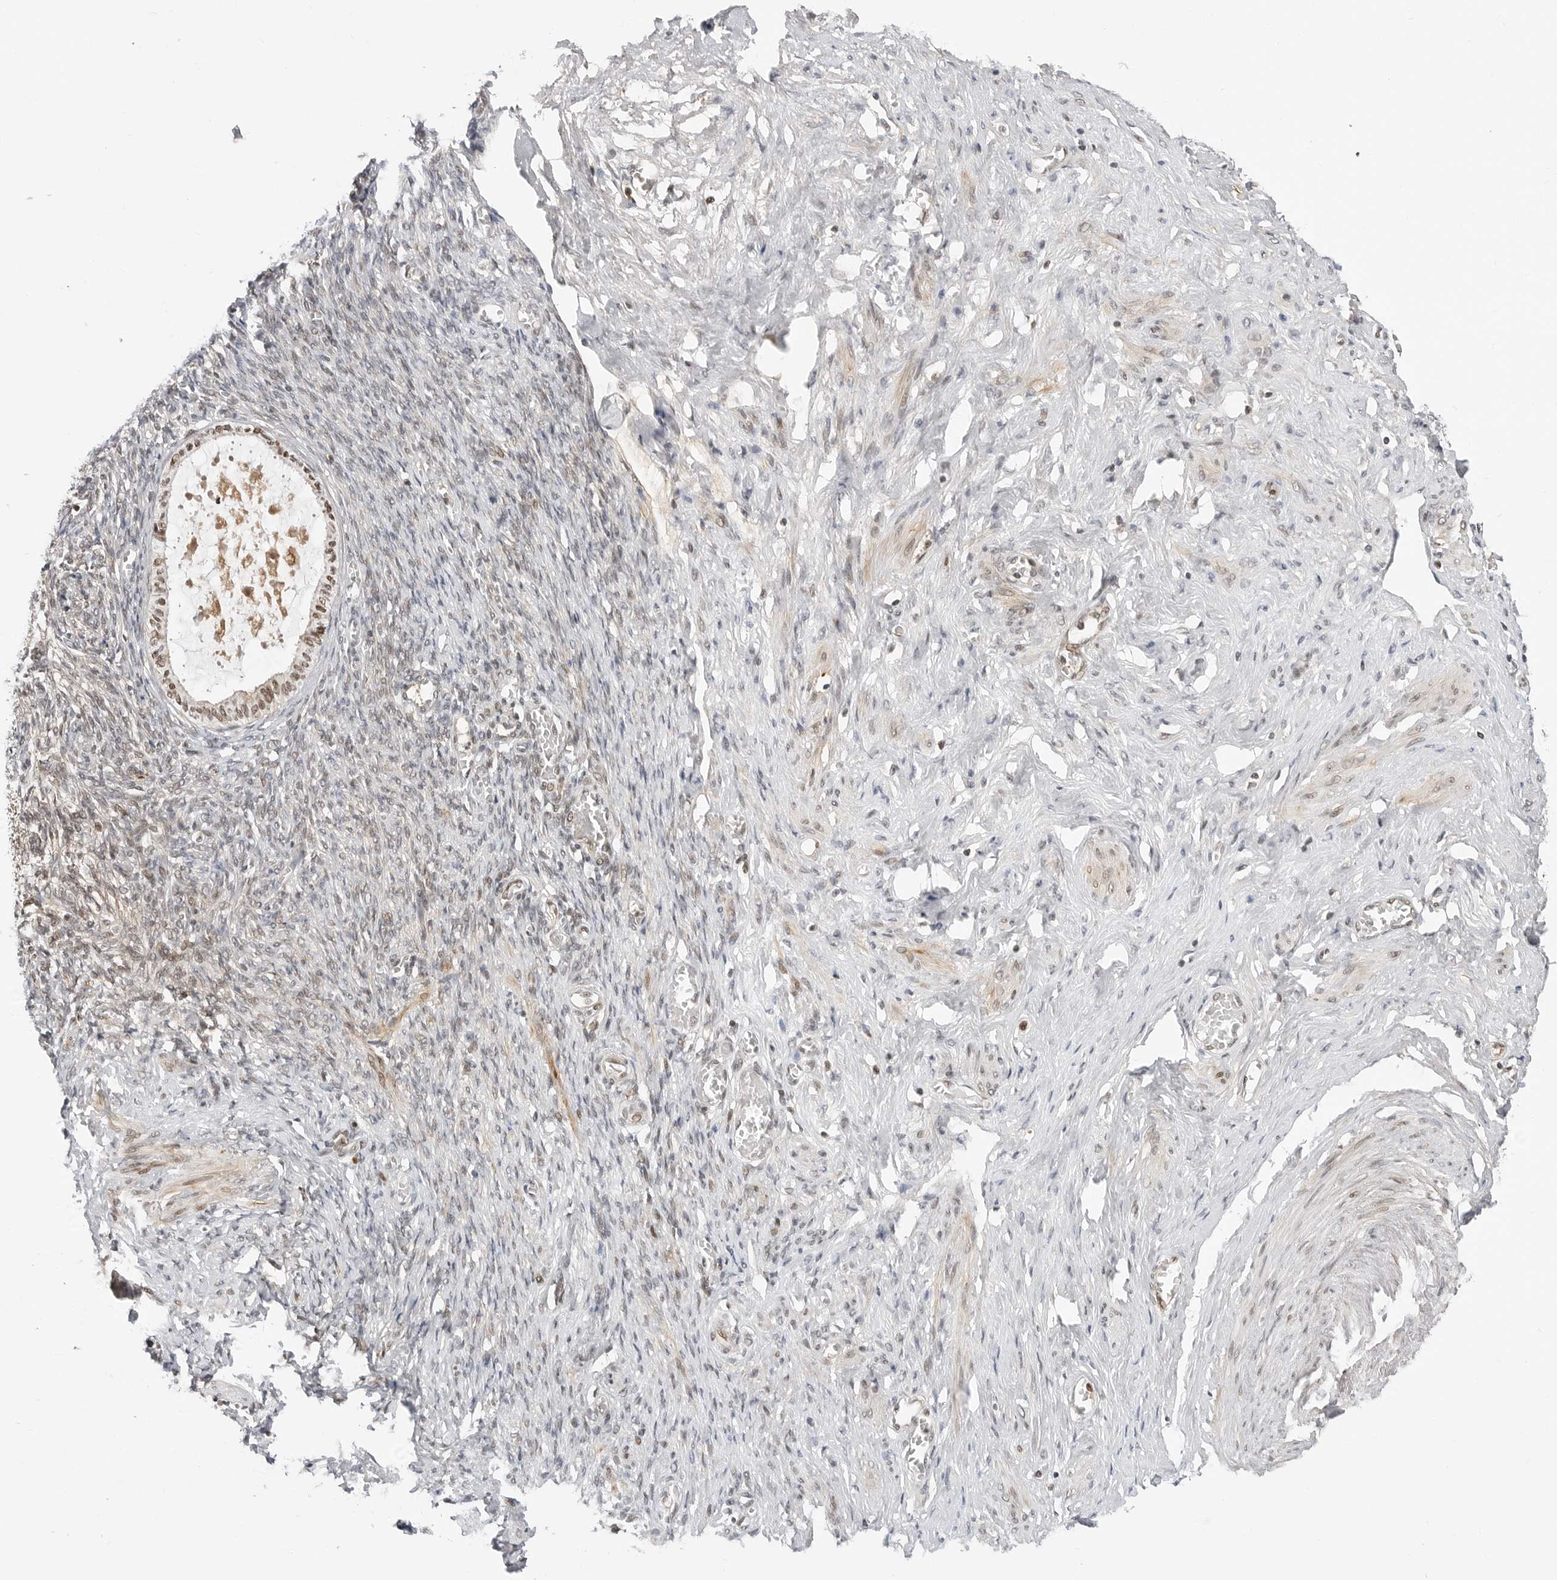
{"staining": {"intensity": "negative", "quantity": "none", "location": "none"}, "tissue": "adipose tissue", "cell_type": "Adipocytes", "image_type": "normal", "snomed": [{"axis": "morphology", "description": "Normal tissue, NOS"}, {"axis": "topography", "description": "Vascular tissue"}, {"axis": "topography", "description": "Fallopian tube"}, {"axis": "topography", "description": "Ovary"}], "caption": "This histopathology image is of normal adipose tissue stained with immunohistochemistry to label a protein in brown with the nuclei are counter-stained blue. There is no staining in adipocytes.", "gene": "C8orf33", "patient": {"sex": "female", "age": 67}}